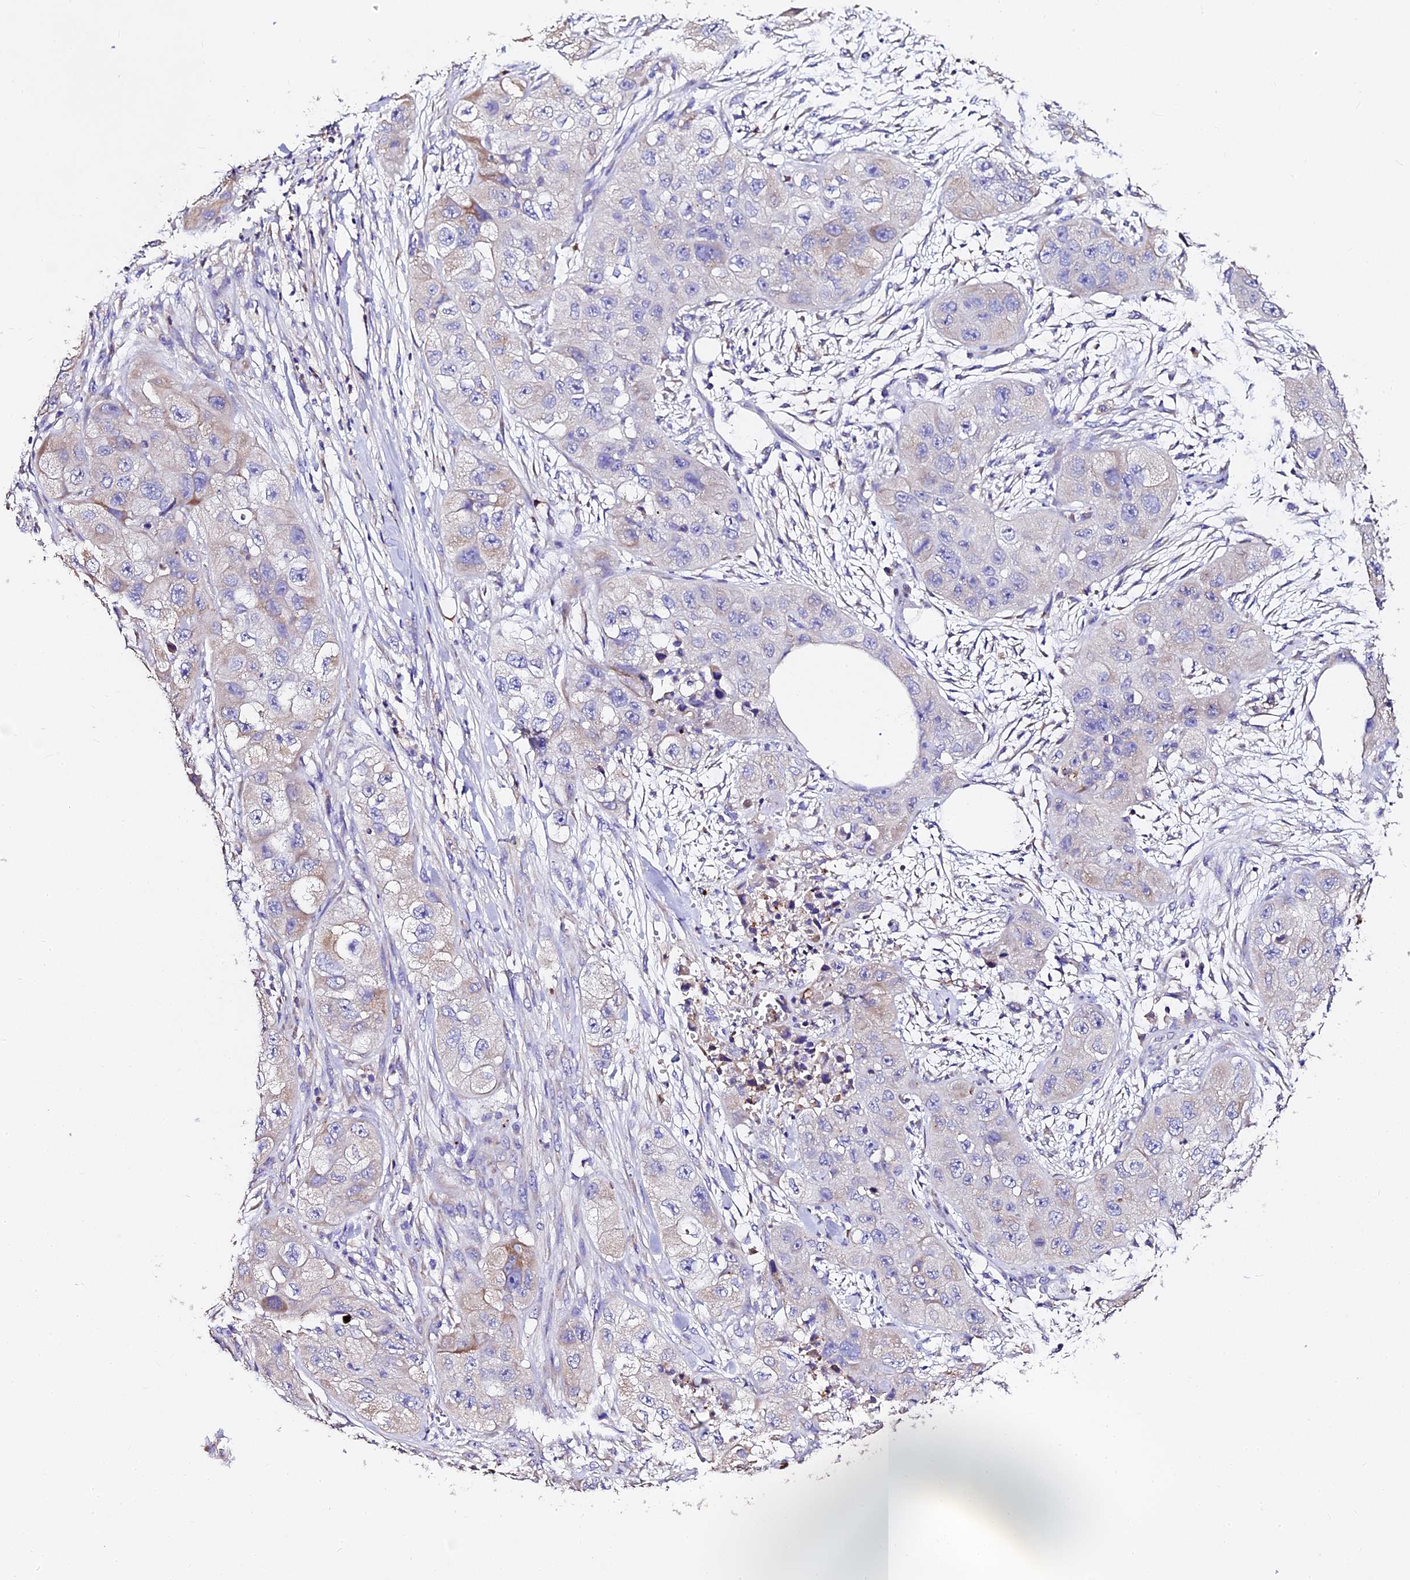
{"staining": {"intensity": "weak", "quantity": "<25%", "location": "cytoplasmic/membranous"}, "tissue": "skin cancer", "cell_type": "Tumor cells", "image_type": "cancer", "snomed": [{"axis": "morphology", "description": "Squamous cell carcinoma, NOS"}, {"axis": "topography", "description": "Skin"}, {"axis": "topography", "description": "Subcutis"}], "caption": "There is no significant positivity in tumor cells of skin cancer.", "gene": "FREM3", "patient": {"sex": "male", "age": 73}}